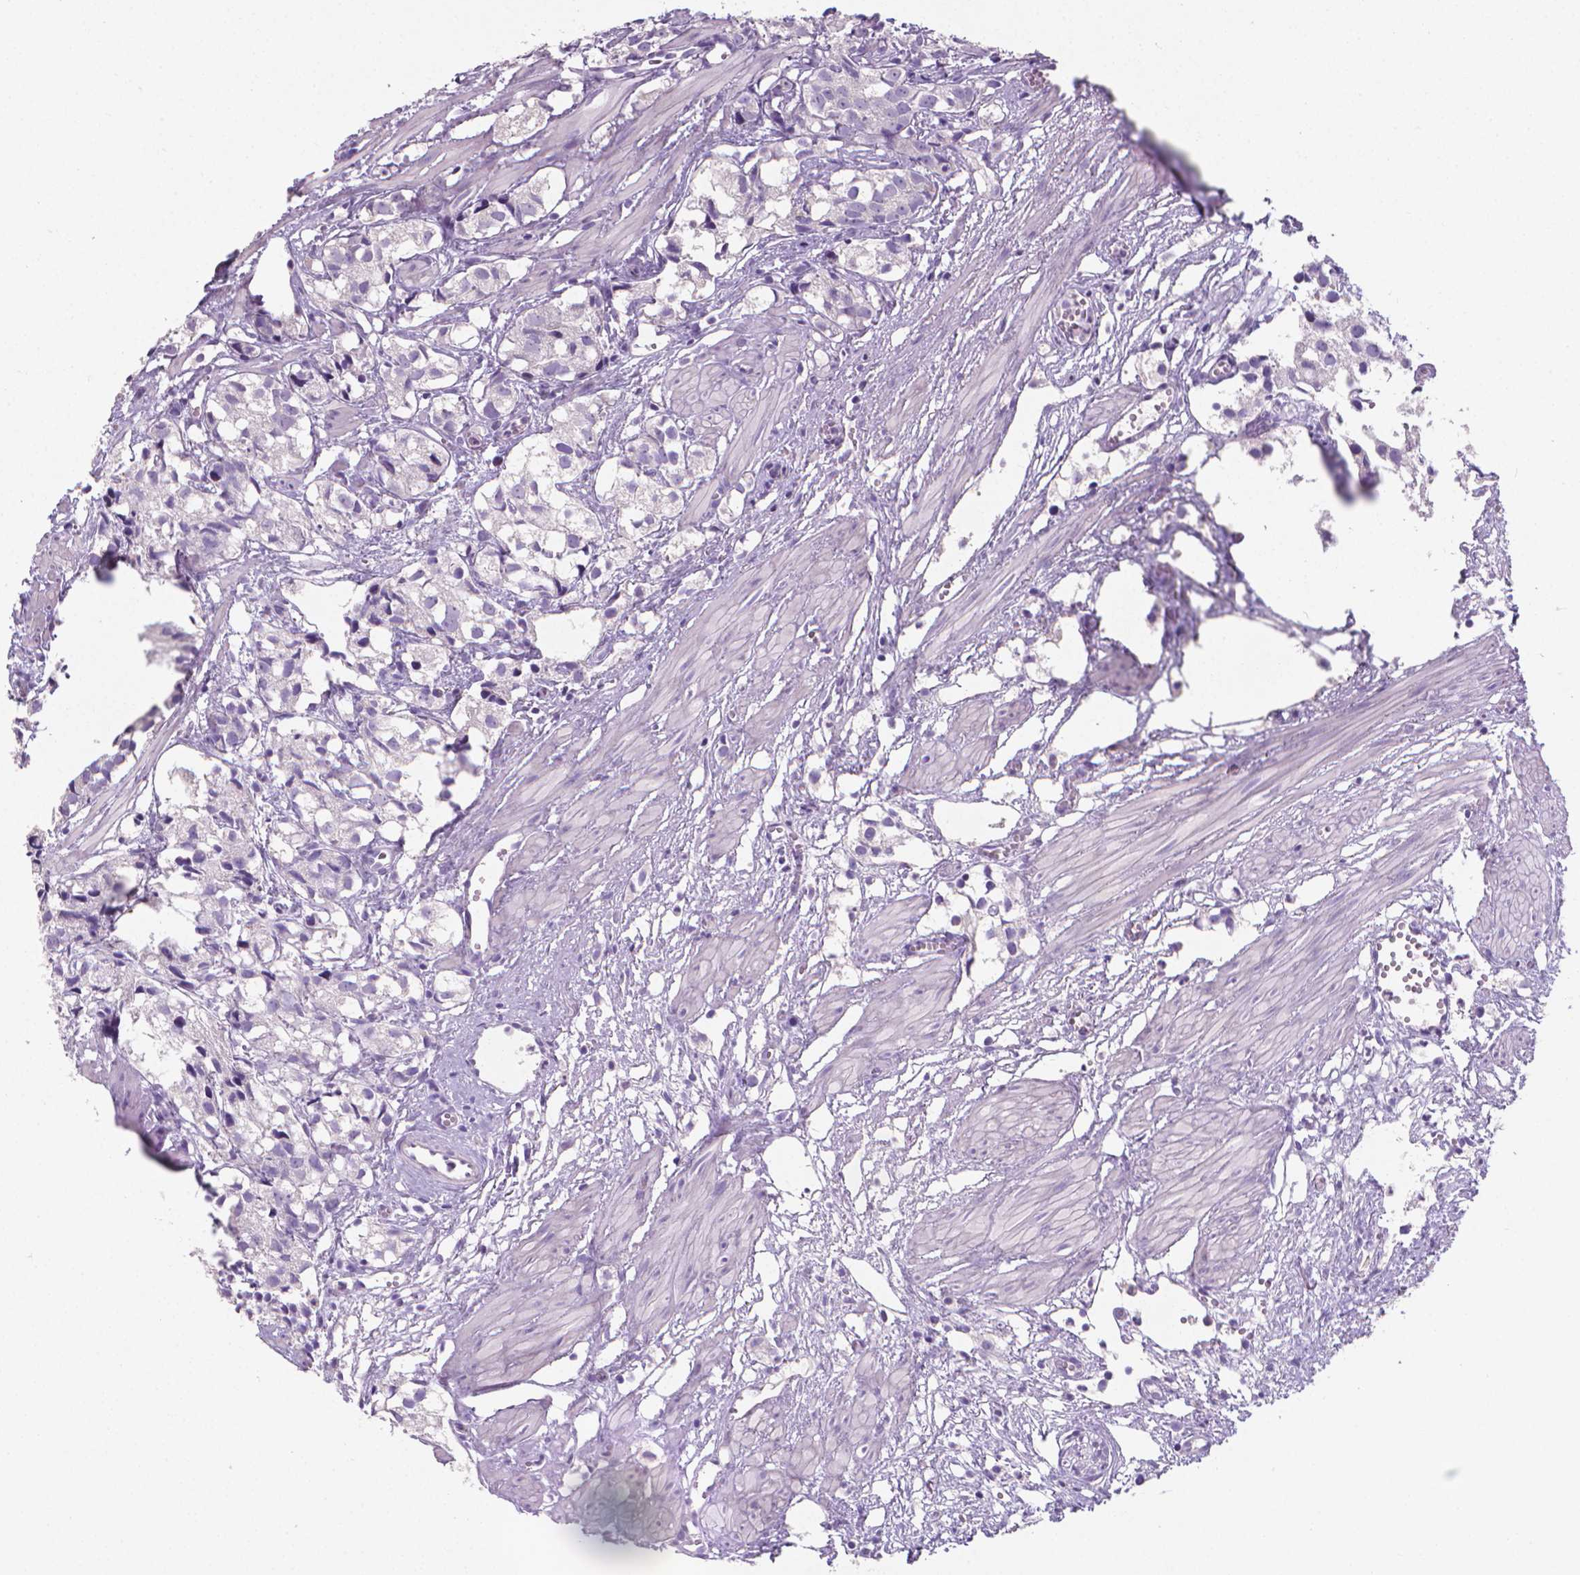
{"staining": {"intensity": "negative", "quantity": "none", "location": "none"}, "tissue": "prostate cancer", "cell_type": "Tumor cells", "image_type": "cancer", "snomed": [{"axis": "morphology", "description": "Adenocarcinoma, High grade"}, {"axis": "topography", "description": "Prostate"}], "caption": "This is a photomicrograph of immunohistochemistry staining of adenocarcinoma (high-grade) (prostate), which shows no expression in tumor cells.", "gene": "XPNPEP2", "patient": {"sex": "male", "age": 68}}